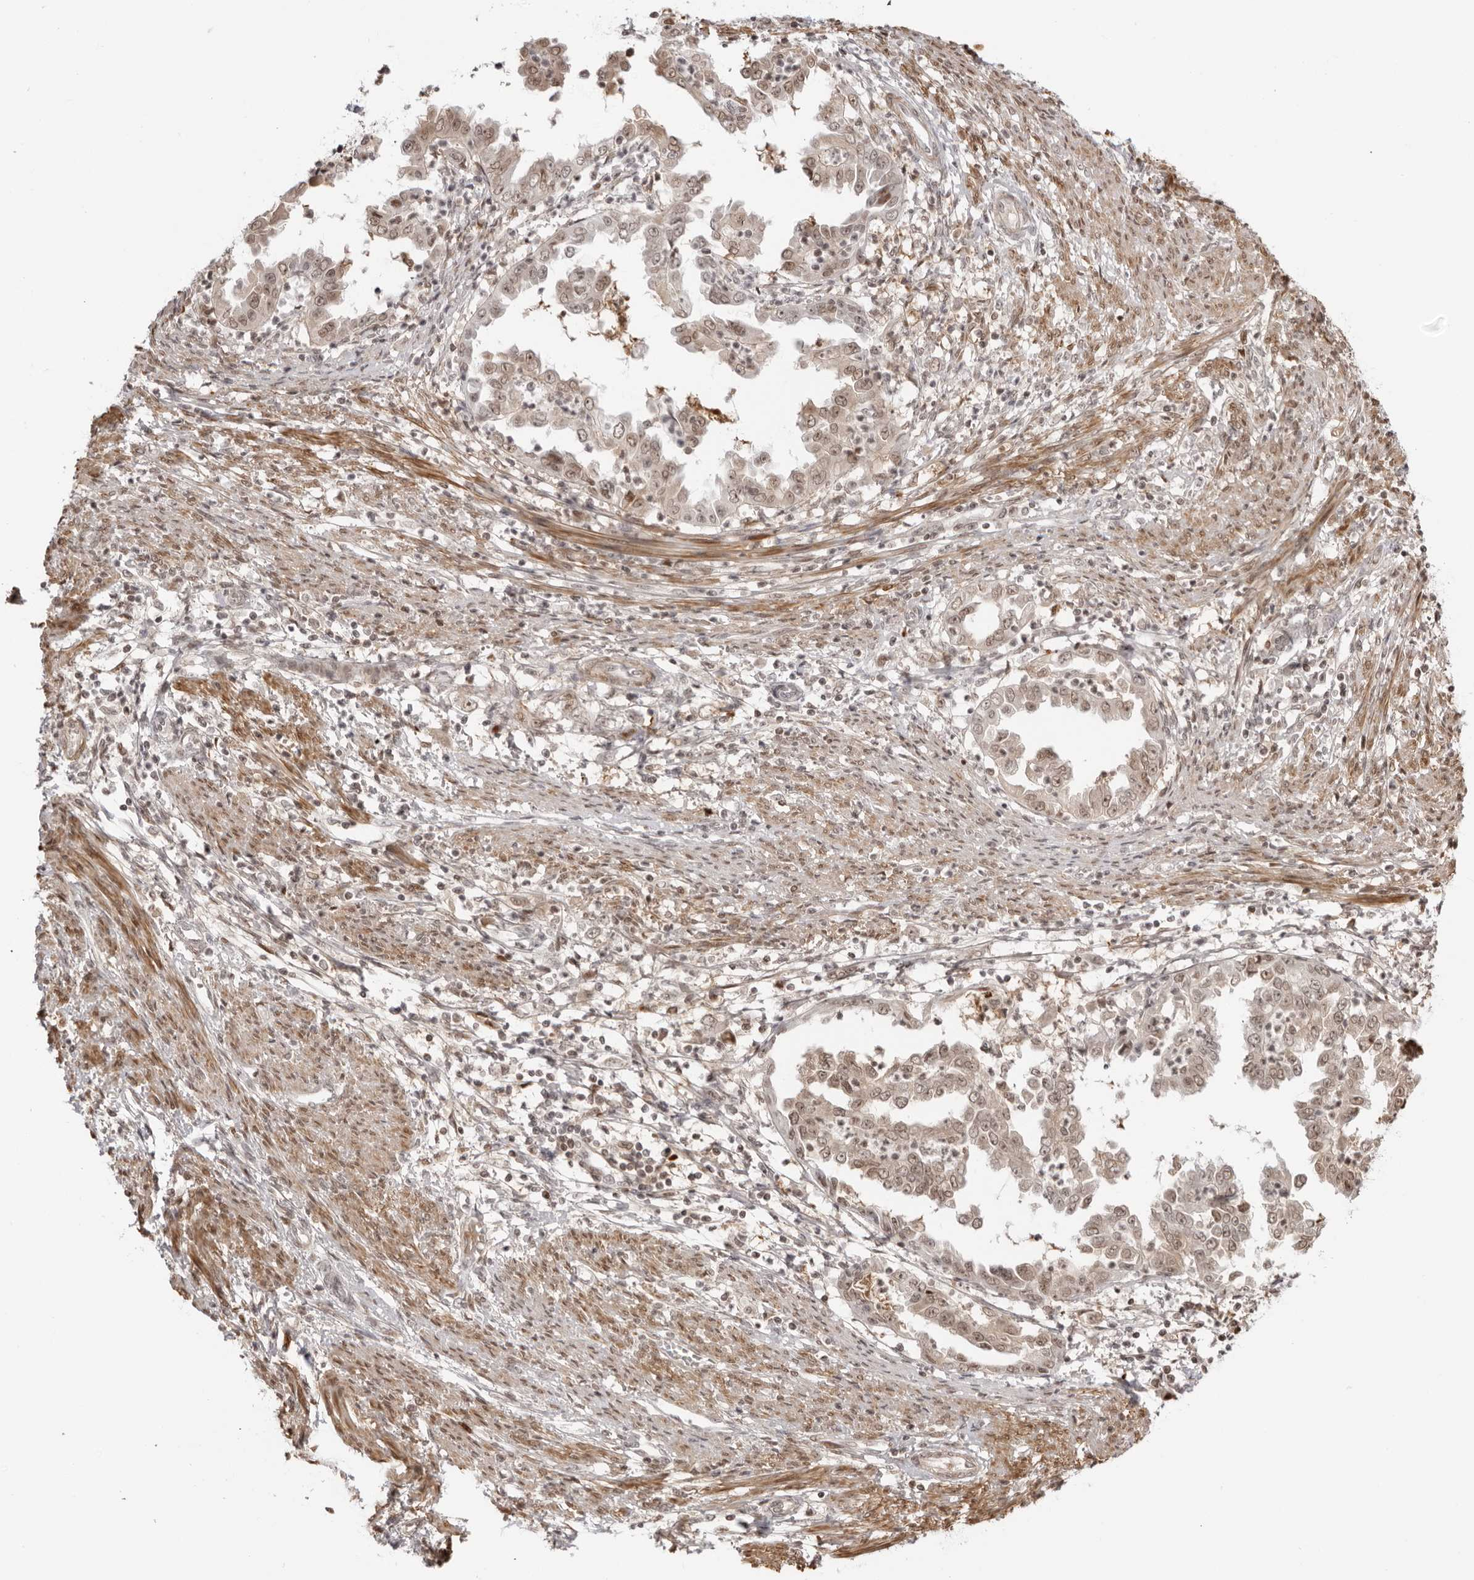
{"staining": {"intensity": "weak", "quantity": ">75%", "location": "nuclear"}, "tissue": "endometrial cancer", "cell_type": "Tumor cells", "image_type": "cancer", "snomed": [{"axis": "morphology", "description": "Adenocarcinoma, NOS"}, {"axis": "topography", "description": "Endometrium"}], "caption": "Endometrial cancer was stained to show a protein in brown. There is low levels of weak nuclear expression in about >75% of tumor cells. Using DAB (brown) and hematoxylin (blue) stains, captured at high magnification using brightfield microscopy.", "gene": "RNF146", "patient": {"sex": "female", "age": 85}}